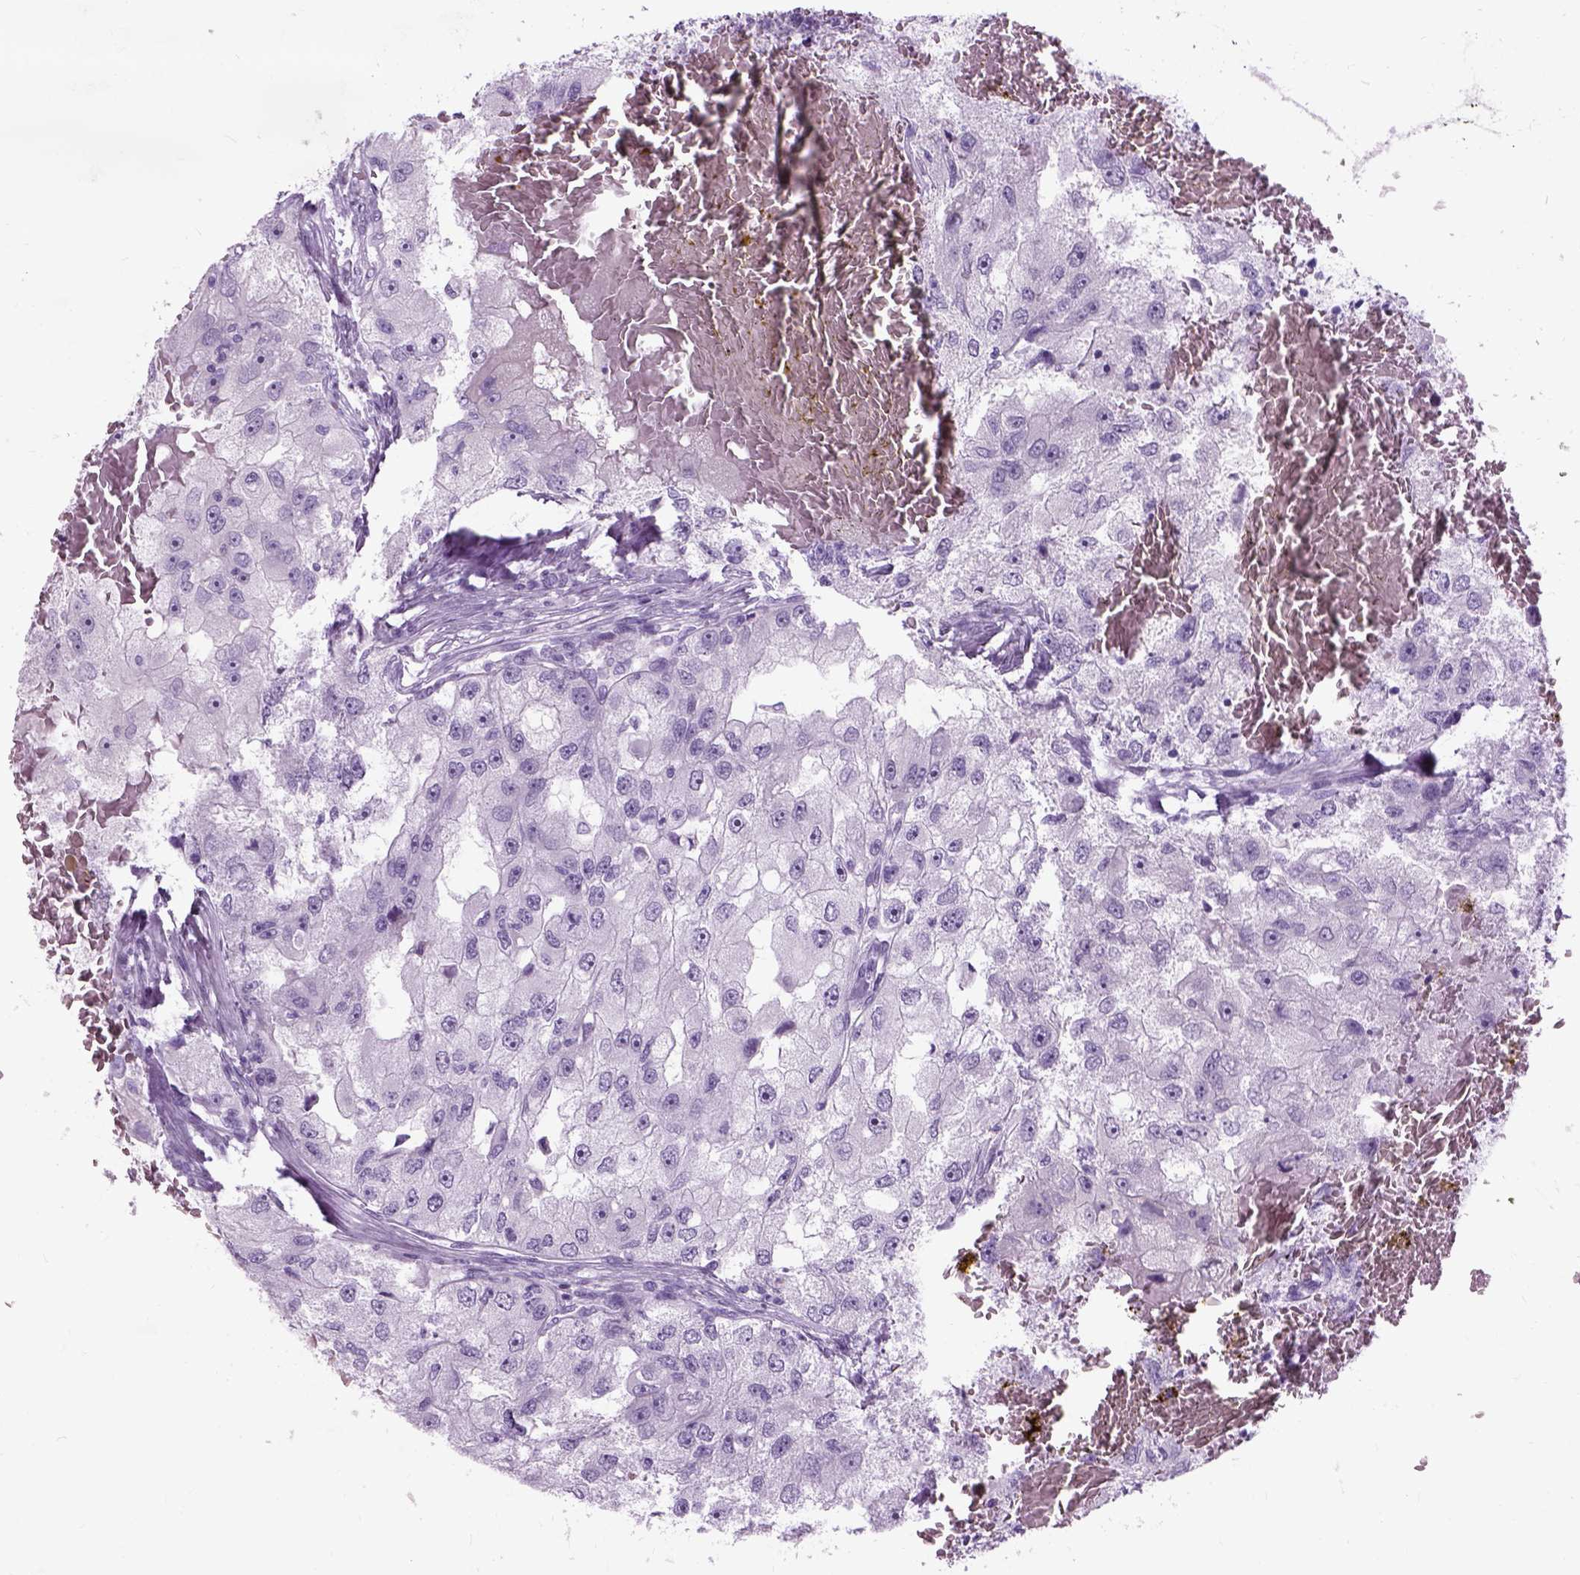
{"staining": {"intensity": "negative", "quantity": "none", "location": "none"}, "tissue": "renal cancer", "cell_type": "Tumor cells", "image_type": "cancer", "snomed": [{"axis": "morphology", "description": "Adenocarcinoma, NOS"}, {"axis": "topography", "description": "Kidney"}], "caption": "Protein analysis of renal cancer exhibits no significant positivity in tumor cells.", "gene": "AXDND1", "patient": {"sex": "male", "age": 63}}